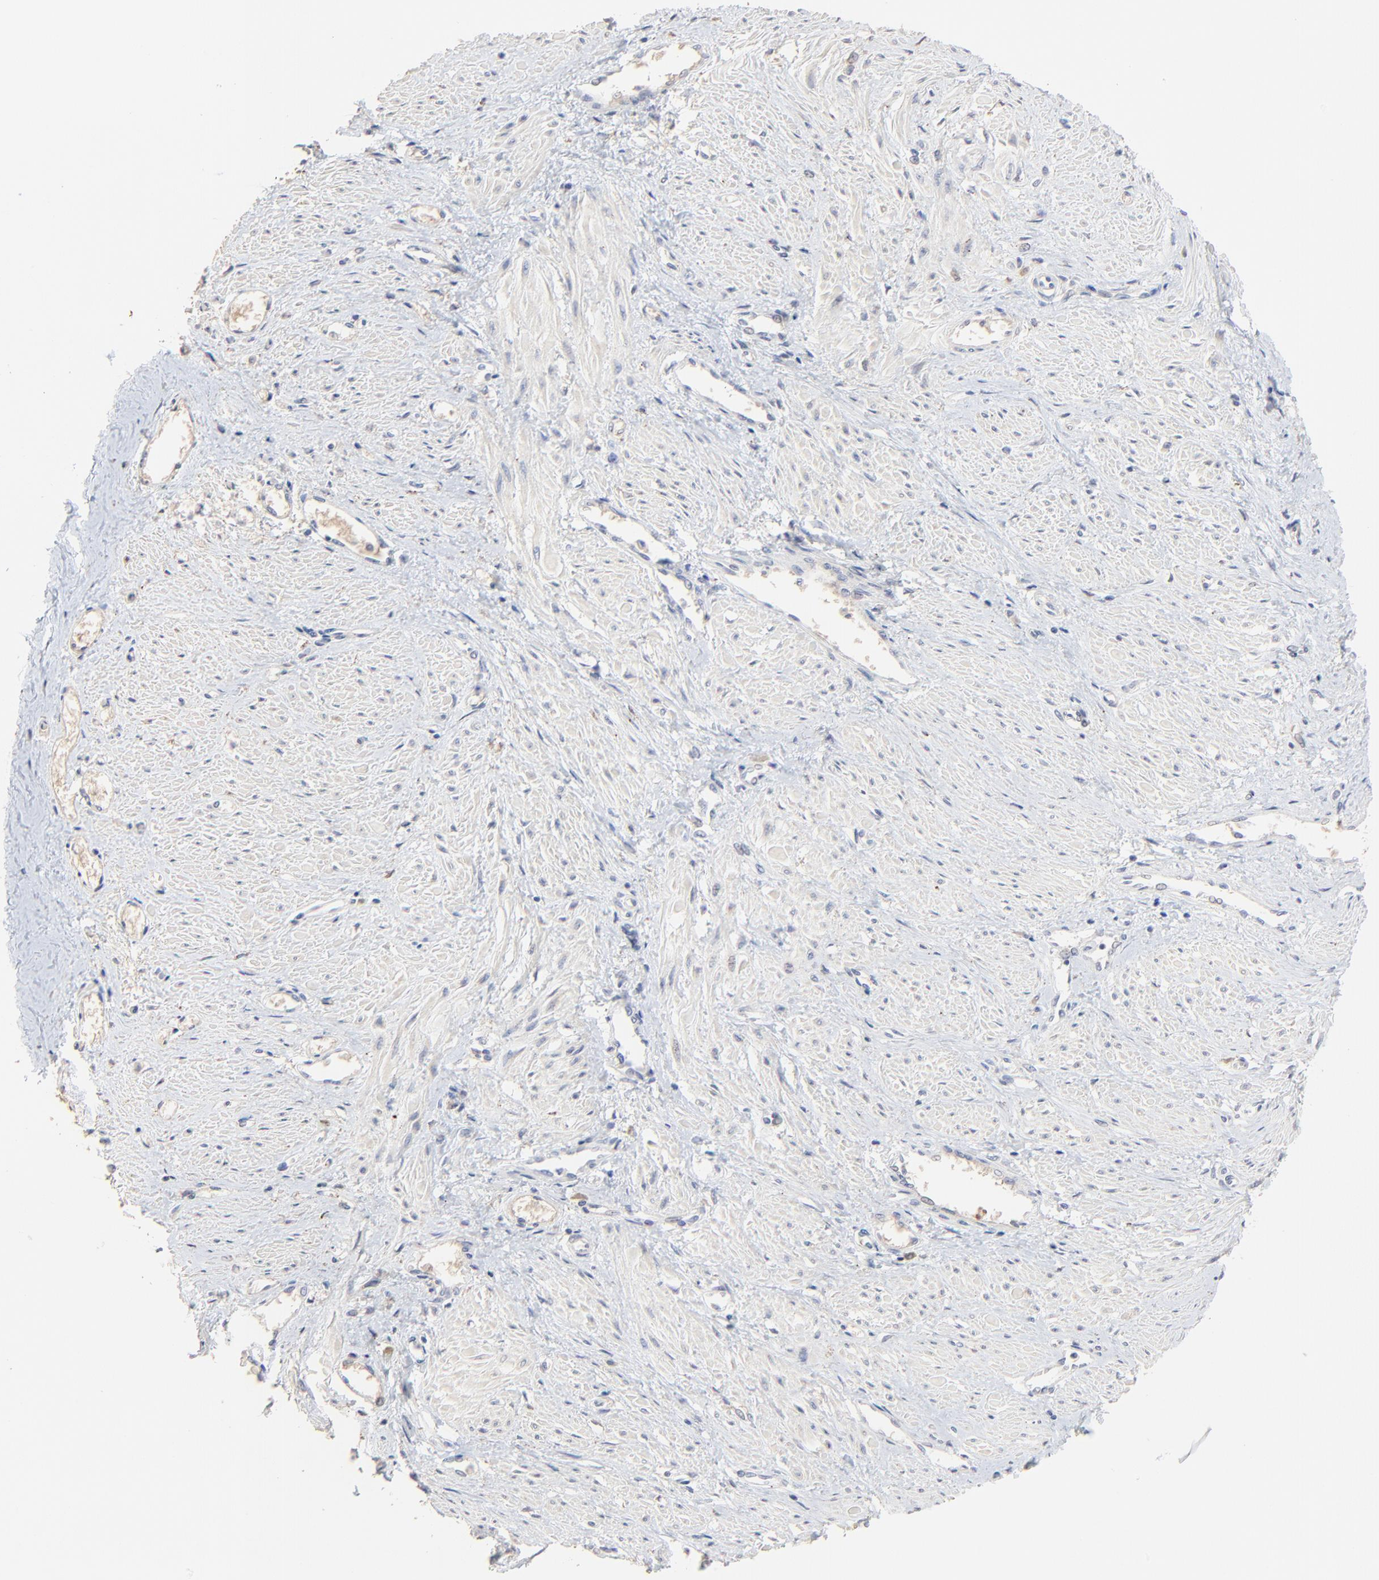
{"staining": {"intensity": "negative", "quantity": "none", "location": "none"}, "tissue": "smooth muscle", "cell_type": "Smooth muscle cells", "image_type": "normal", "snomed": [{"axis": "morphology", "description": "Normal tissue, NOS"}, {"axis": "topography", "description": "Smooth muscle"}, {"axis": "topography", "description": "Uterus"}], "caption": "Smooth muscle cells show no significant staining in unremarkable smooth muscle. (Immunohistochemistry, brightfield microscopy, high magnification).", "gene": "FANCB", "patient": {"sex": "female", "age": 39}}